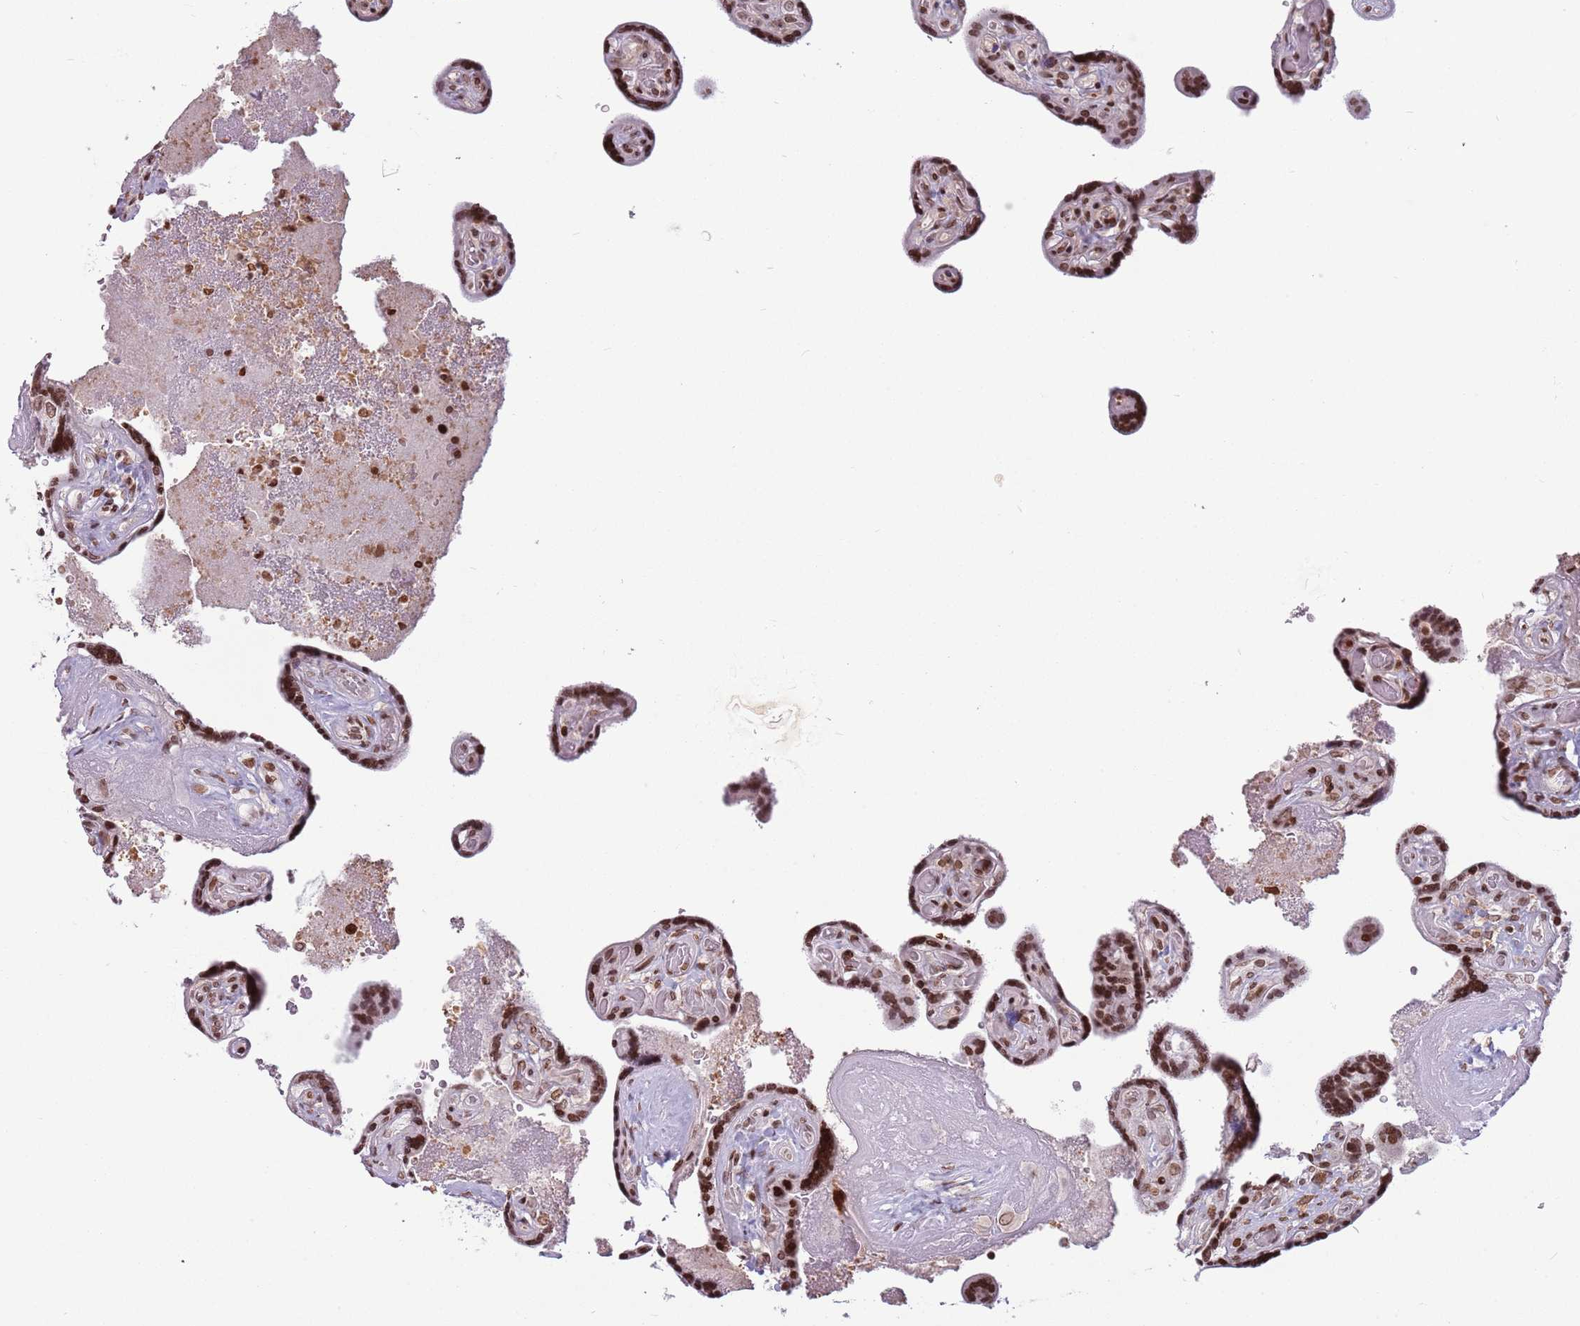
{"staining": {"intensity": "moderate", "quantity": ">75%", "location": "nuclear"}, "tissue": "placenta", "cell_type": "Trophoblastic cells", "image_type": "normal", "snomed": [{"axis": "morphology", "description": "Normal tissue, NOS"}, {"axis": "topography", "description": "Placenta"}], "caption": "Immunohistochemistry staining of normal placenta, which displays medium levels of moderate nuclear staining in approximately >75% of trophoblastic cells indicating moderate nuclear protein positivity. The staining was performed using DAB (3,3'-diaminobenzidine) (brown) for protein detection and nuclei were counterstained in hematoxylin (blue).", "gene": "SH3RF3", "patient": {"sex": "female", "age": 32}}